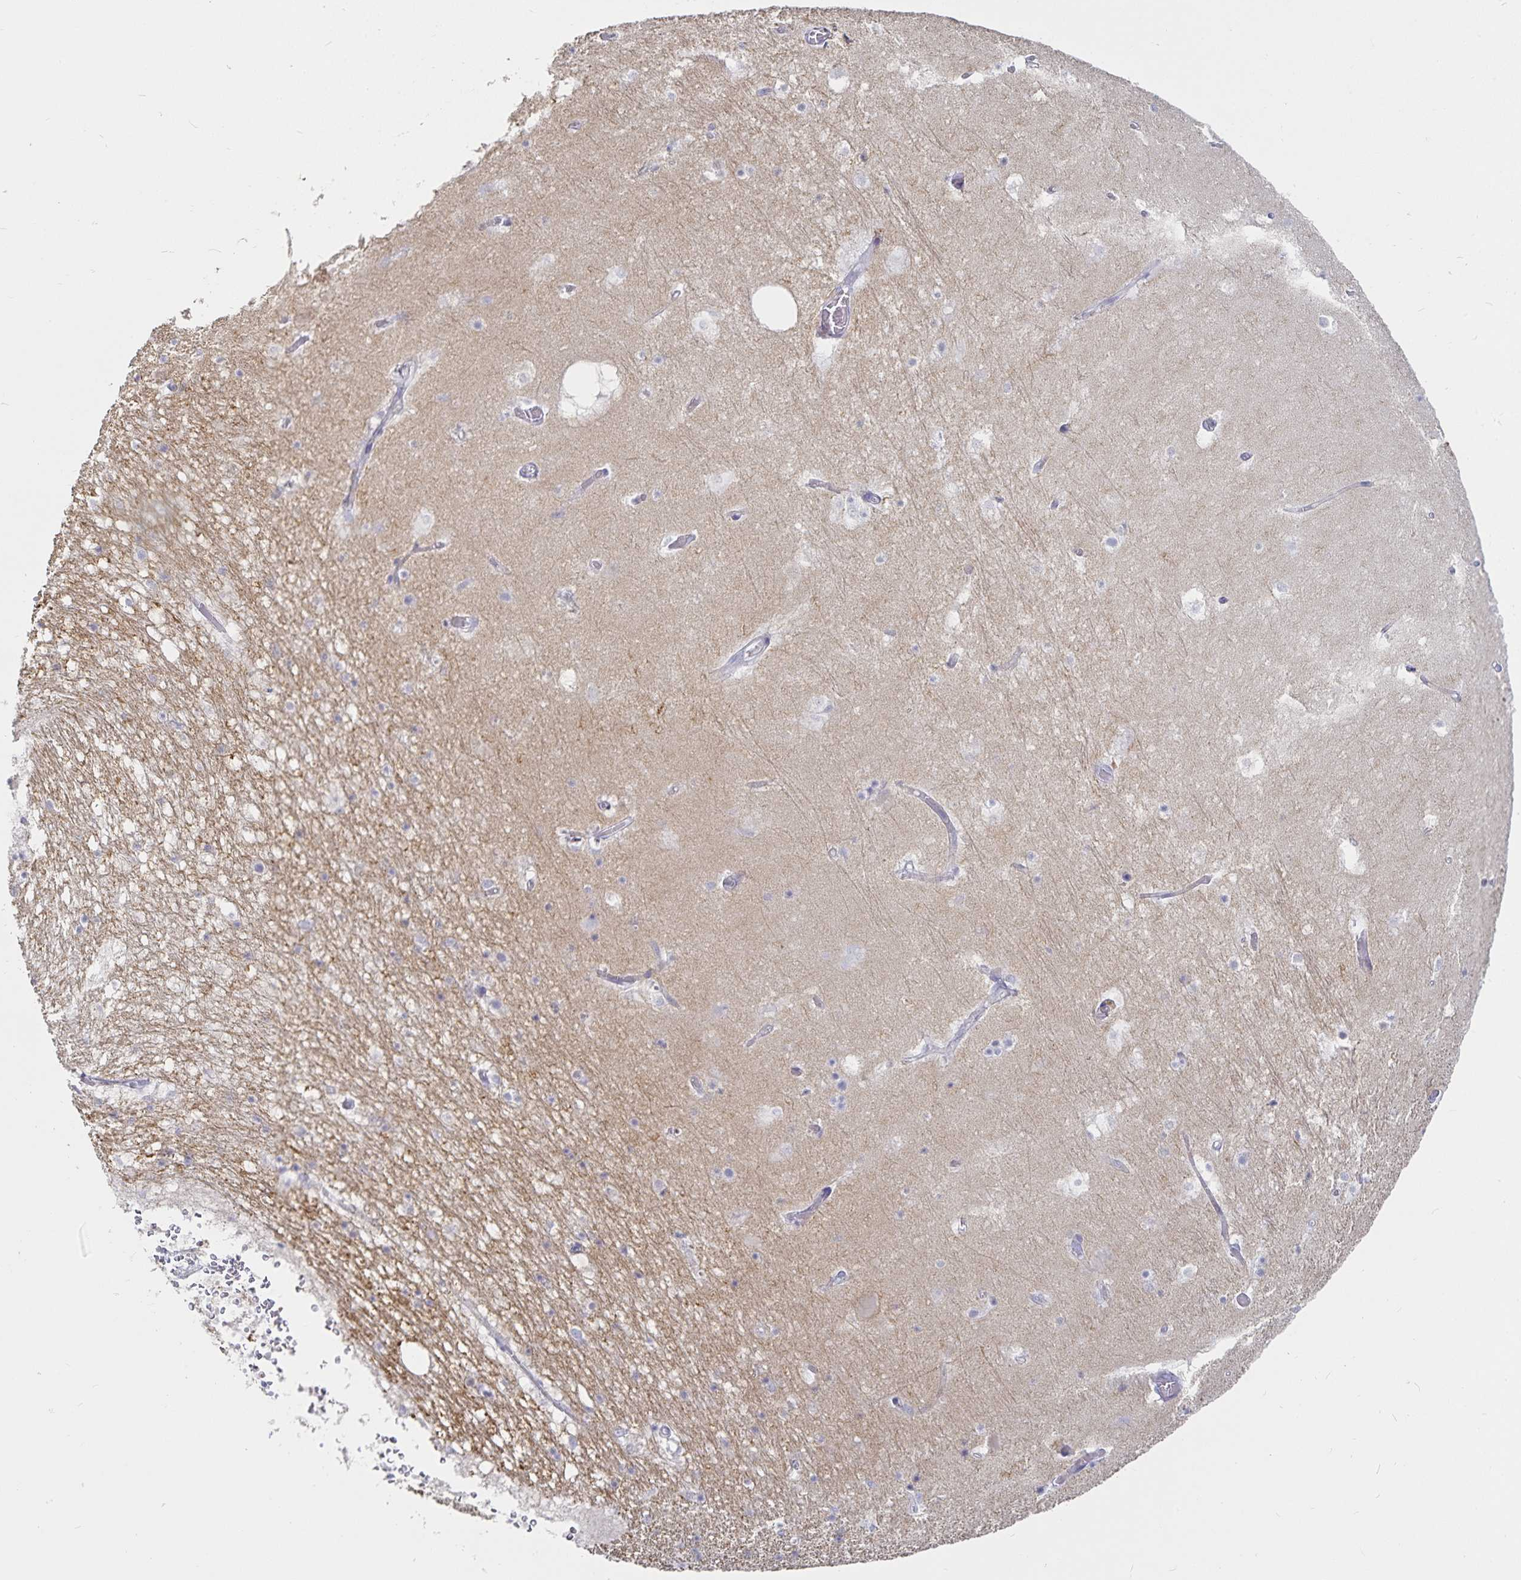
{"staining": {"intensity": "negative", "quantity": "none", "location": "none"}, "tissue": "hippocampus", "cell_type": "Glial cells", "image_type": "normal", "snomed": [{"axis": "morphology", "description": "Normal tissue, NOS"}, {"axis": "topography", "description": "Hippocampus"}], "caption": "This is an immunohistochemistry histopathology image of benign human hippocampus. There is no staining in glial cells.", "gene": "SFTPA1", "patient": {"sex": "female", "age": 52}}